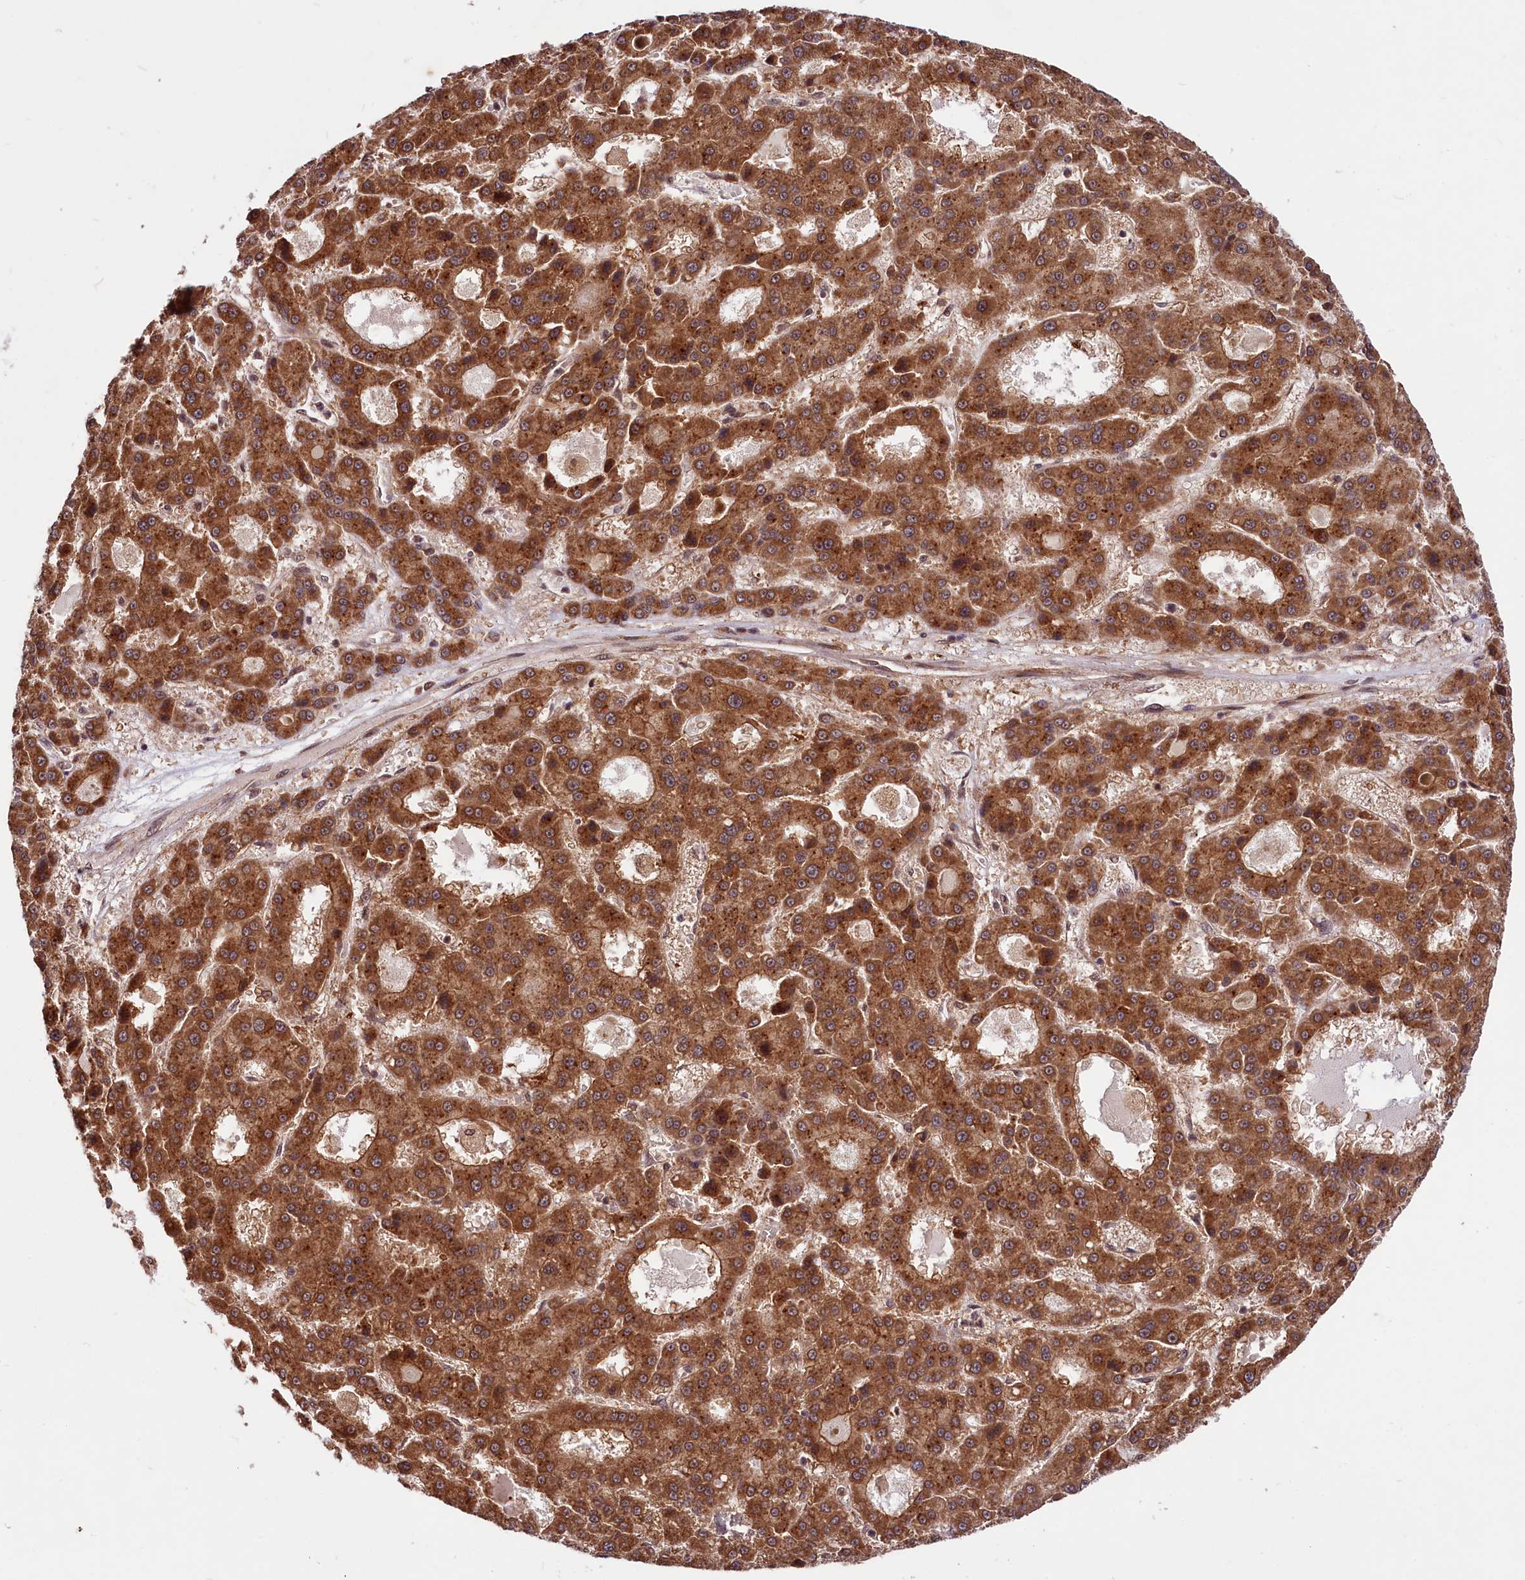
{"staining": {"intensity": "strong", "quantity": ">75%", "location": "cytoplasmic/membranous"}, "tissue": "liver cancer", "cell_type": "Tumor cells", "image_type": "cancer", "snomed": [{"axis": "morphology", "description": "Carcinoma, Hepatocellular, NOS"}, {"axis": "topography", "description": "Liver"}], "caption": "IHC (DAB) staining of liver cancer demonstrates strong cytoplasmic/membranous protein expression in approximately >75% of tumor cells.", "gene": "UBE3A", "patient": {"sex": "male", "age": 70}}